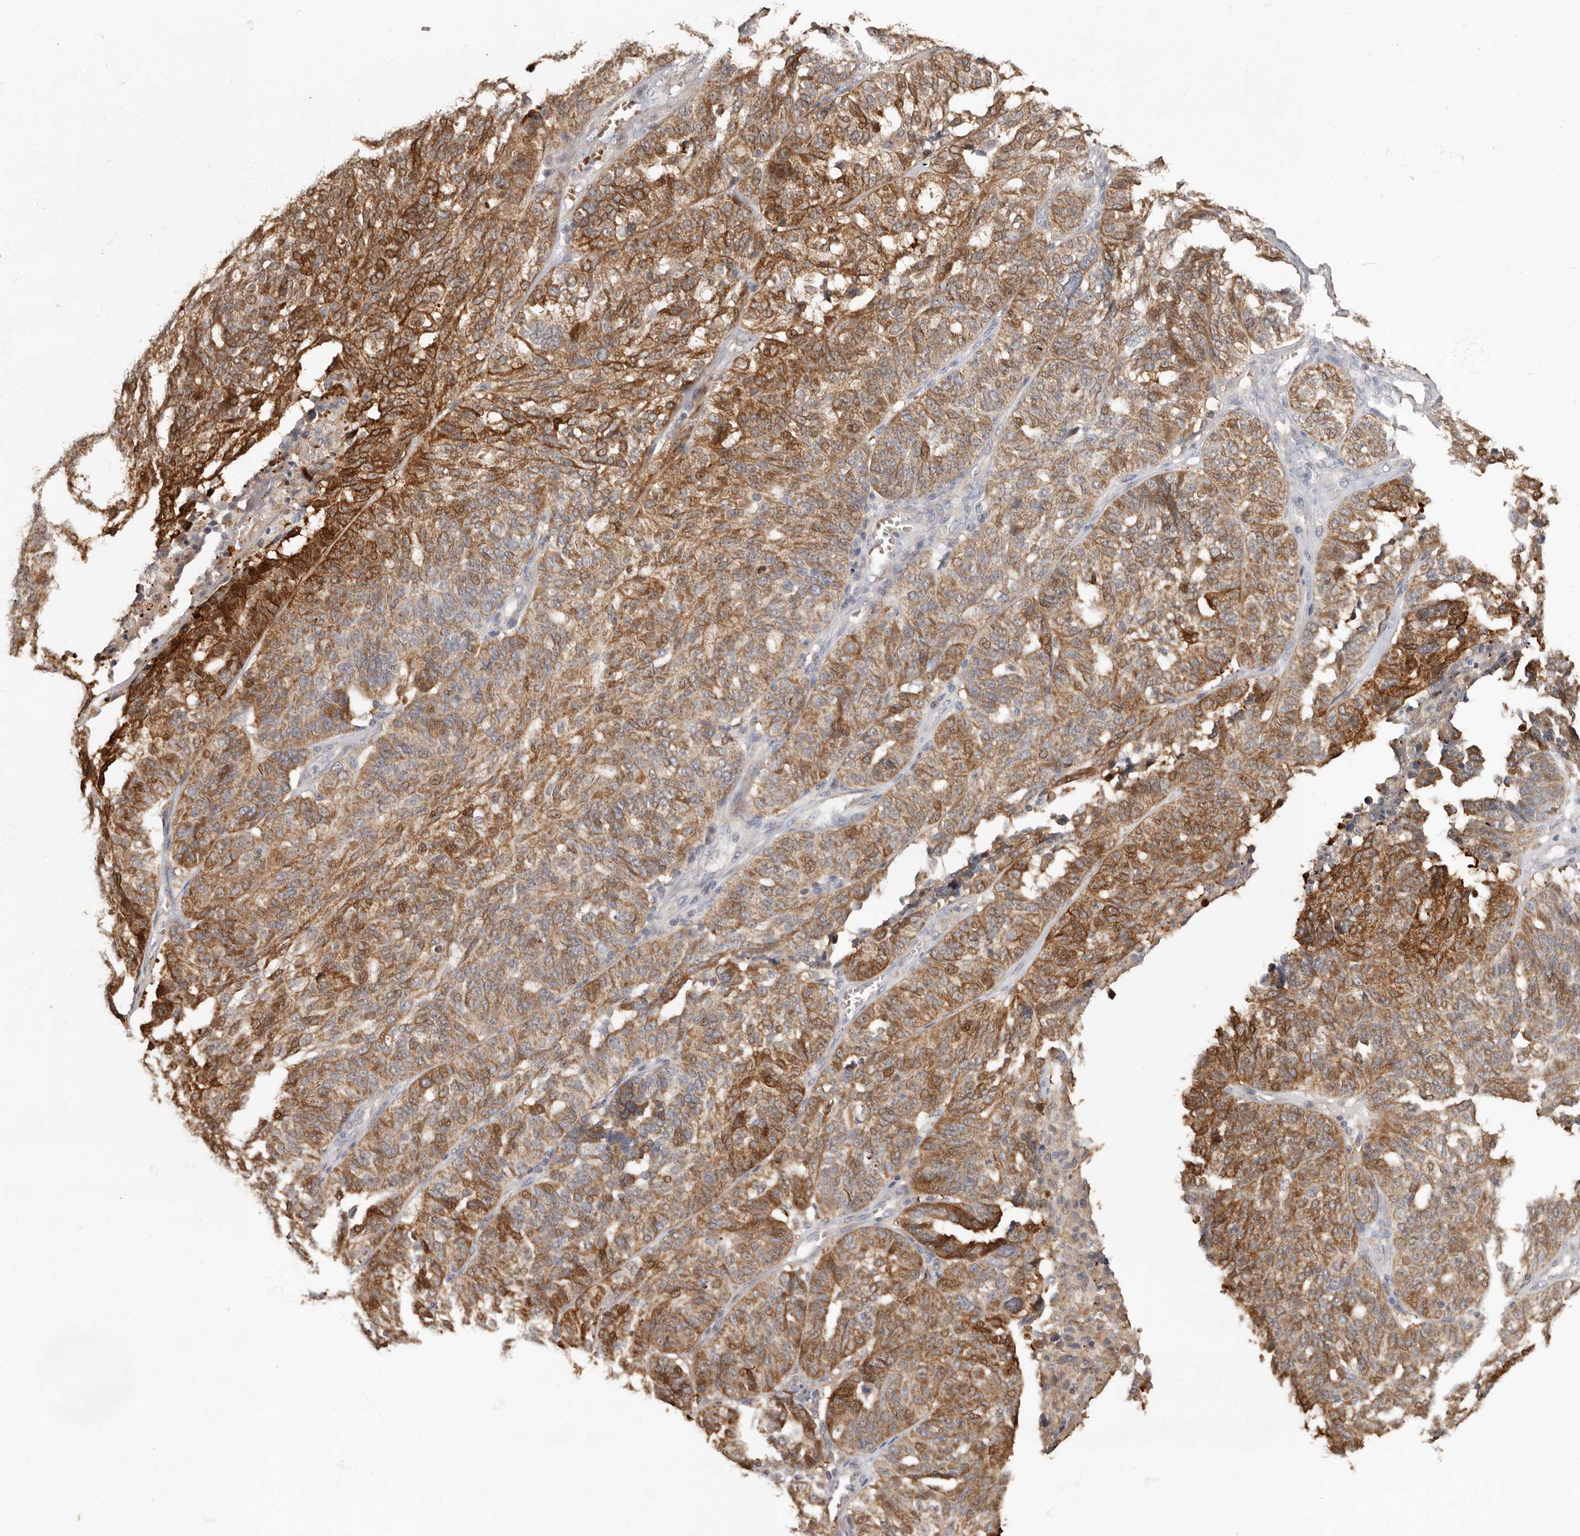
{"staining": {"intensity": "moderate", "quantity": ">75%", "location": "cytoplasmic/membranous"}, "tissue": "ovarian cancer", "cell_type": "Tumor cells", "image_type": "cancer", "snomed": [{"axis": "morphology", "description": "Cystadenocarcinoma, serous, NOS"}, {"axis": "topography", "description": "Ovary"}], "caption": "Human serous cystadenocarcinoma (ovarian) stained with a brown dye demonstrates moderate cytoplasmic/membranous positive staining in about >75% of tumor cells.", "gene": "KIF26B", "patient": {"sex": "female", "age": 59}}